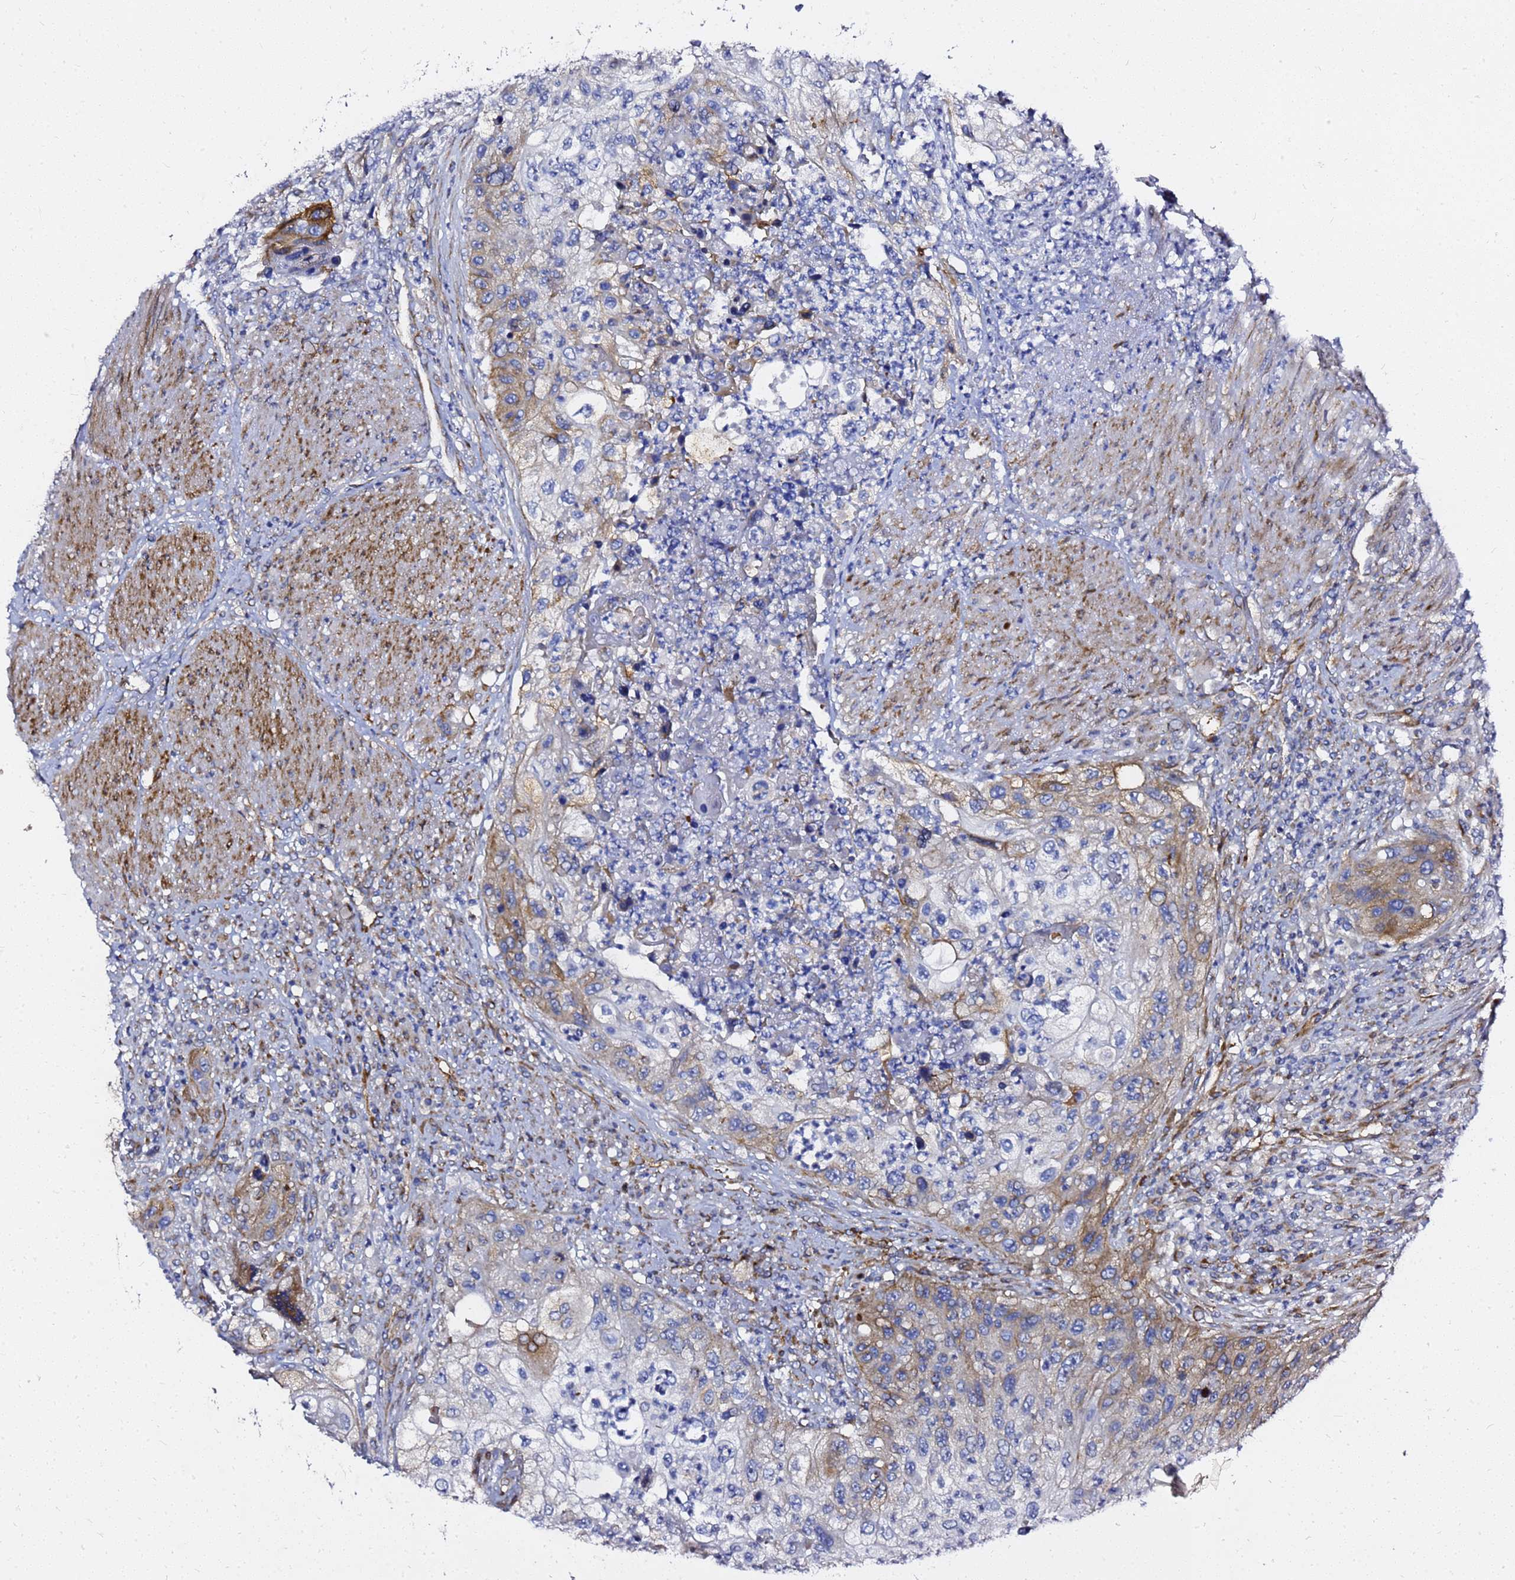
{"staining": {"intensity": "strong", "quantity": "25%-75%", "location": "cytoplasmic/membranous"}, "tissue": "urothelial cancer", "cell_type": "Tumor cells", "image_type": "cancer", "snomed": [{"axis": "morphology", "description": "Urothelial carcinoma, High grade"}, {"axis": "topography", "description": "Urinary bladder"}], "caption": "Immunohistochemical staining of urothelial cancer exhibits high levels of strong cytoplasmic/membranous expression in approximately 25%-75% of tumor cells.", "gene": "TUBA8", "patient": {"sex": "female", "age": 60}}